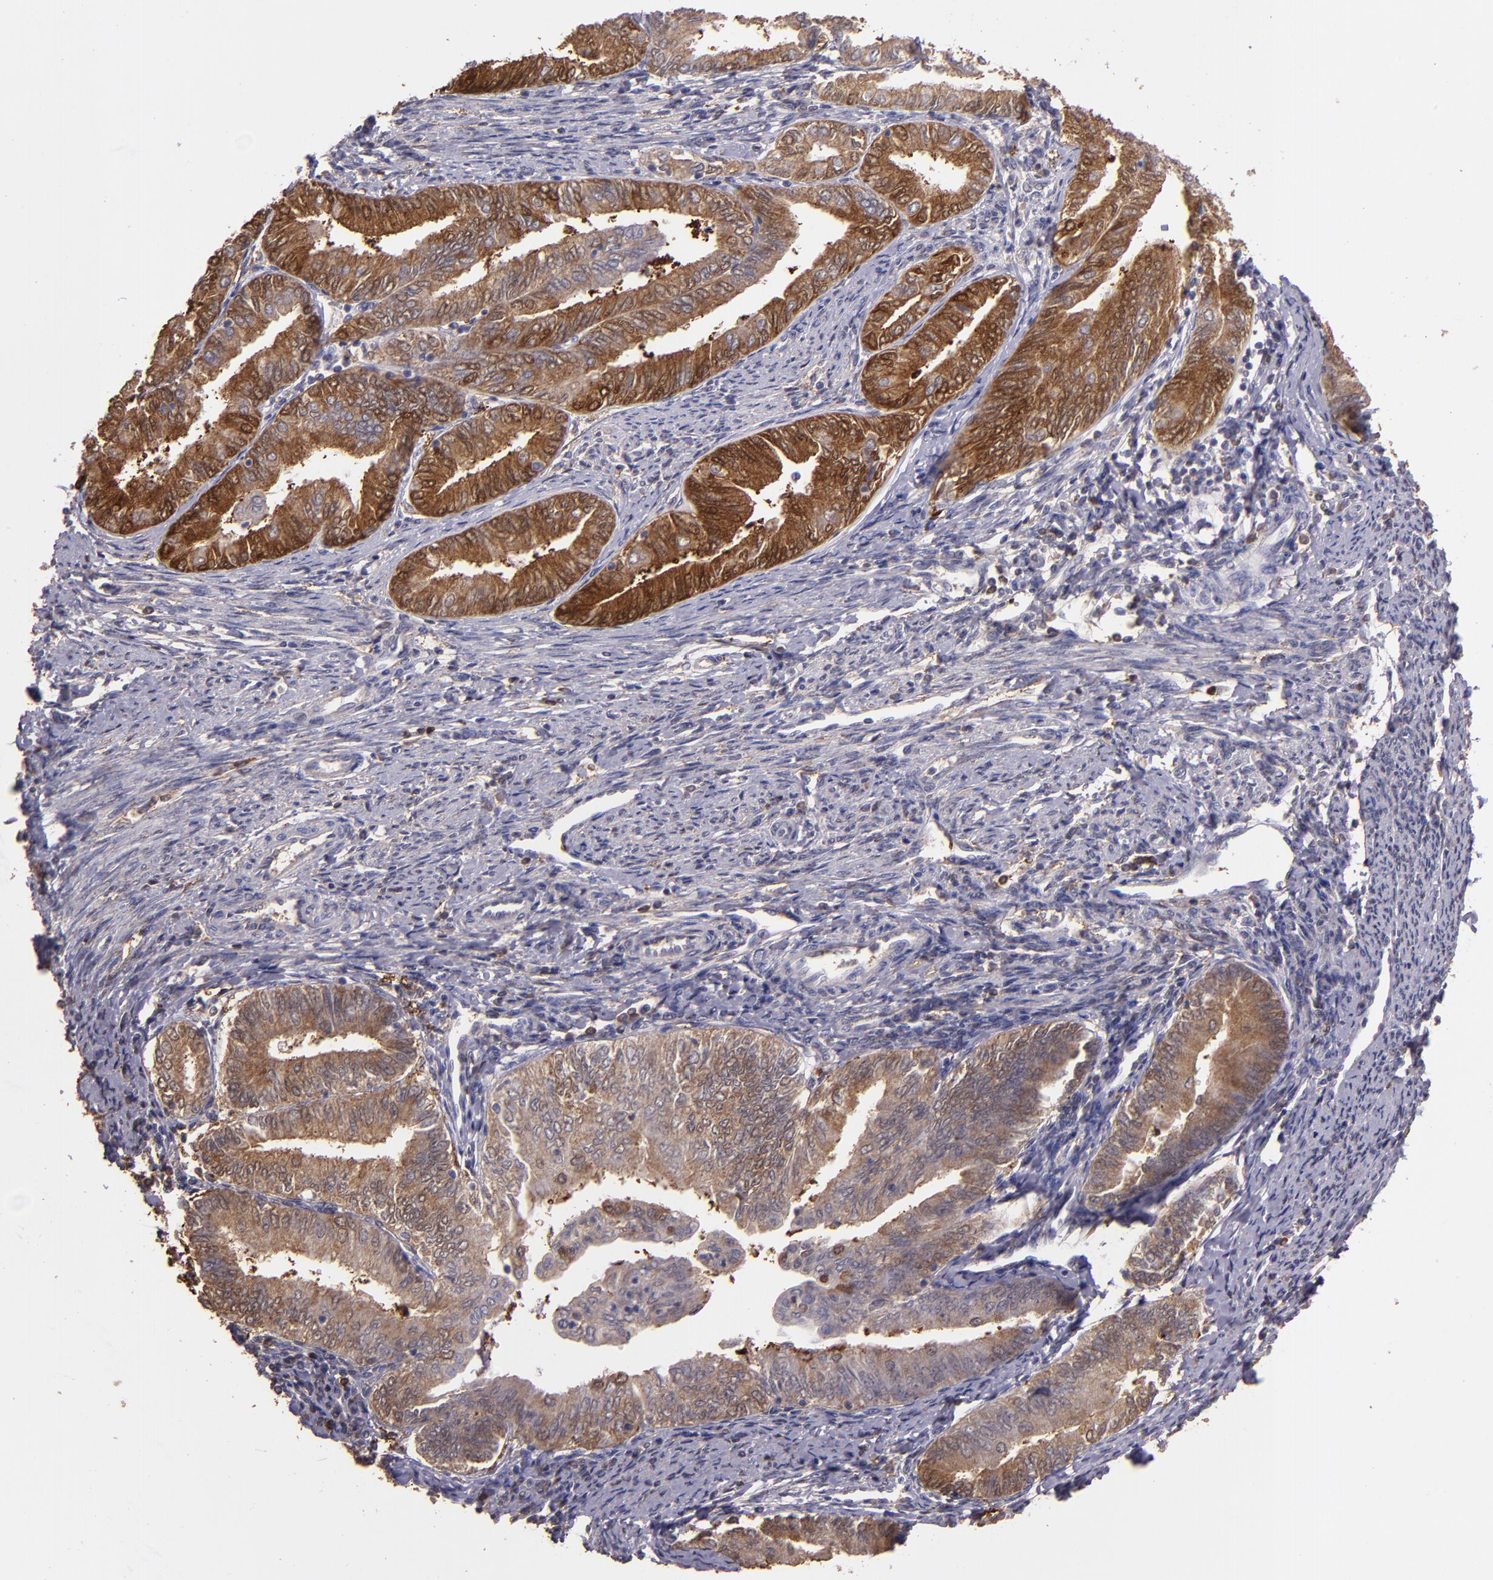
{"staining": {"intensity": "strong", "quantity": ">75%", "location": "cytoplasmic/membranous"}, "tissue": "endometrial cancer", "cell_type": "Tumor cells", "image_type": "cancer", "snomed": [{"axis": "morphology", "description": "Adenocarcinoma, NOS"}, {"axis": "topography", "description": "Endometrium"}], "caption": "Endometrial cancer (adenocarcinoma) stained with immunohistochemistry demonstrates strong cytoplasmic/membranous staining in approximately >75% of tumor cells. (Brightfield microscopy of DAB IHC at high magnification).", "gene": "PAPPA", "patient": {"sex": "female", "age": 66}}